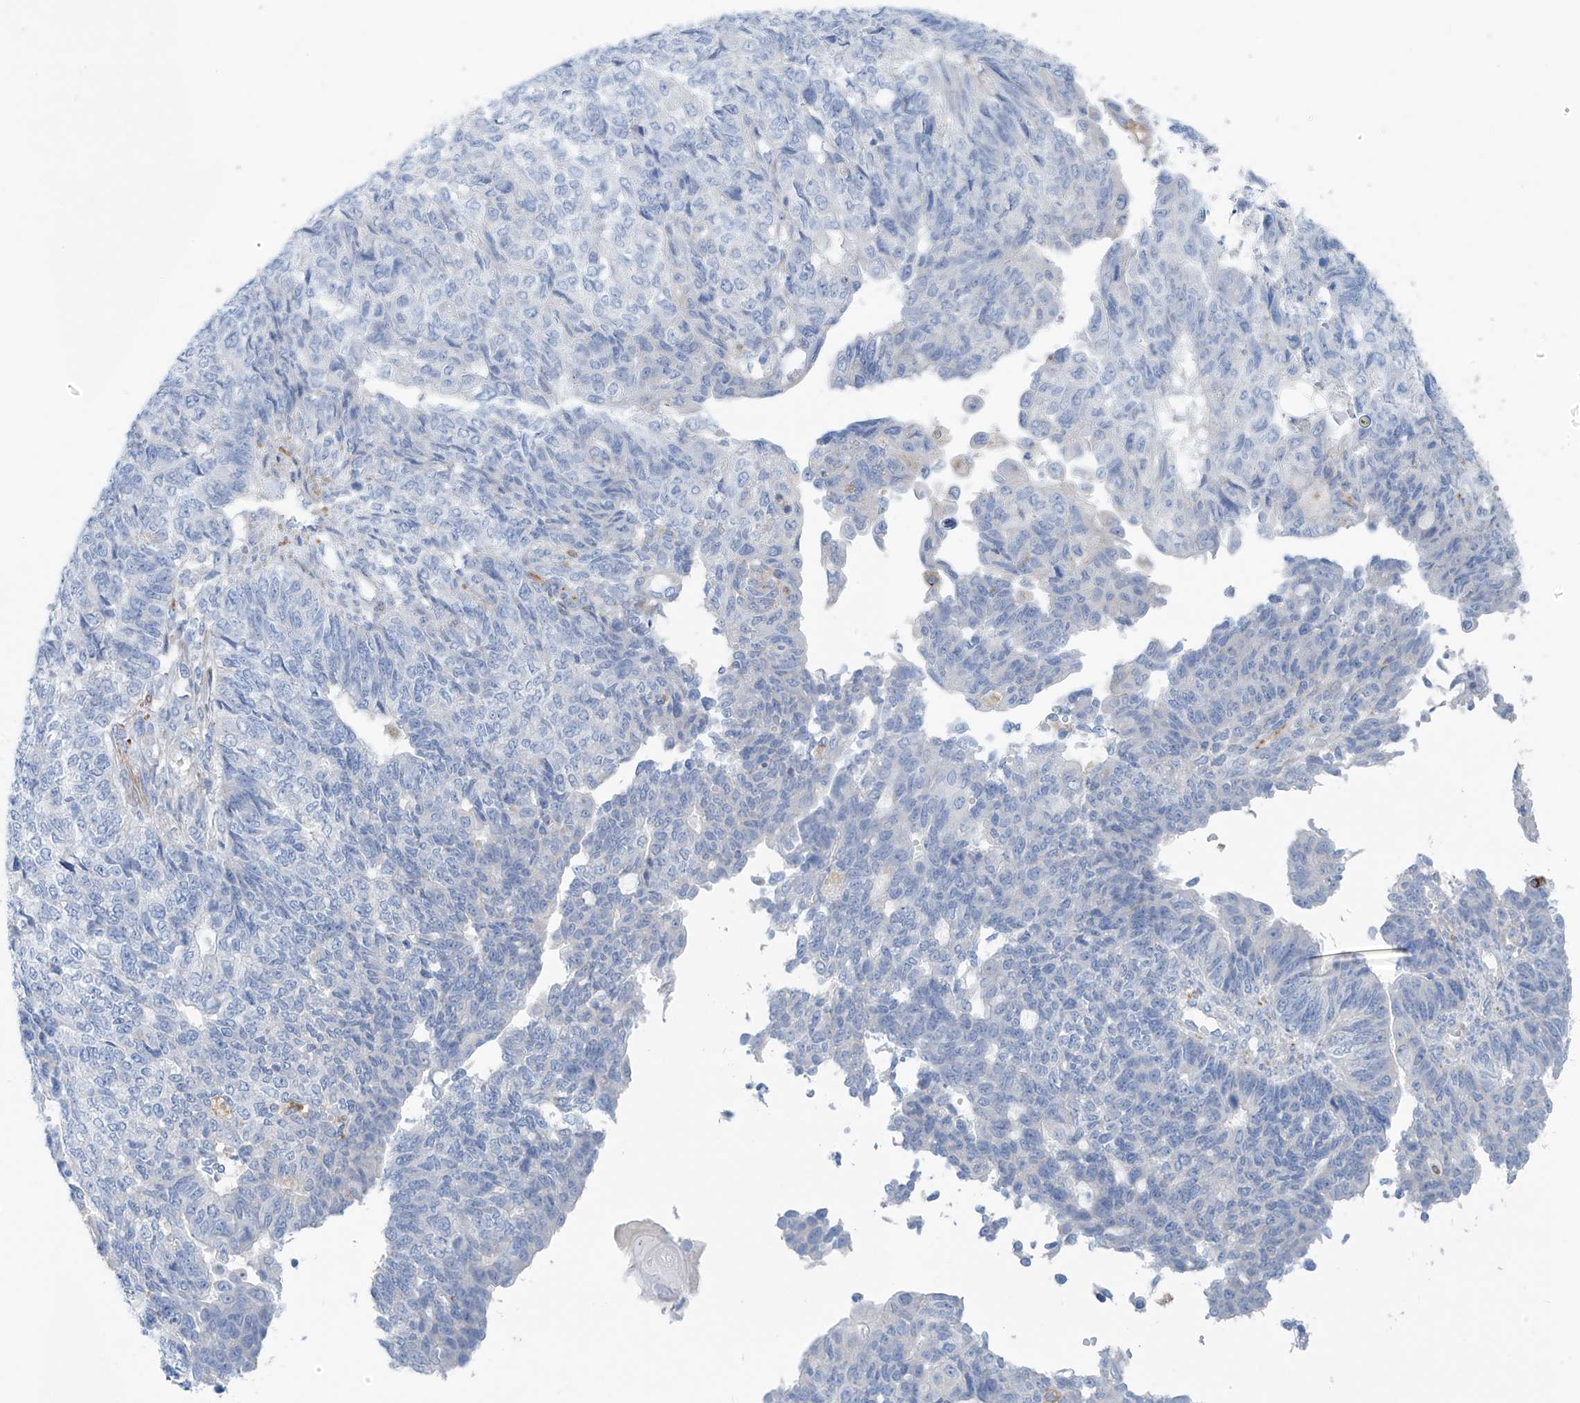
{"staining": {"intensity": "negative", "quantity": "none", "location": "none"}, "tissue": "endometrial cancer", "cell_type": "Tumor cells", "image_type": "cancer", "snomed": [{"axis": "morphology", "description": "Adenocarcinoma, NOS"}, {"axis": "topography", "description": "Endometrium"}], "caption": "Protein analysis of endometrial cancer (adenocarcinoma) demonstrates no significant positivity in tumor cells.", "gene": "GLMP", "patient": {"sex": "female", "age": 32}}